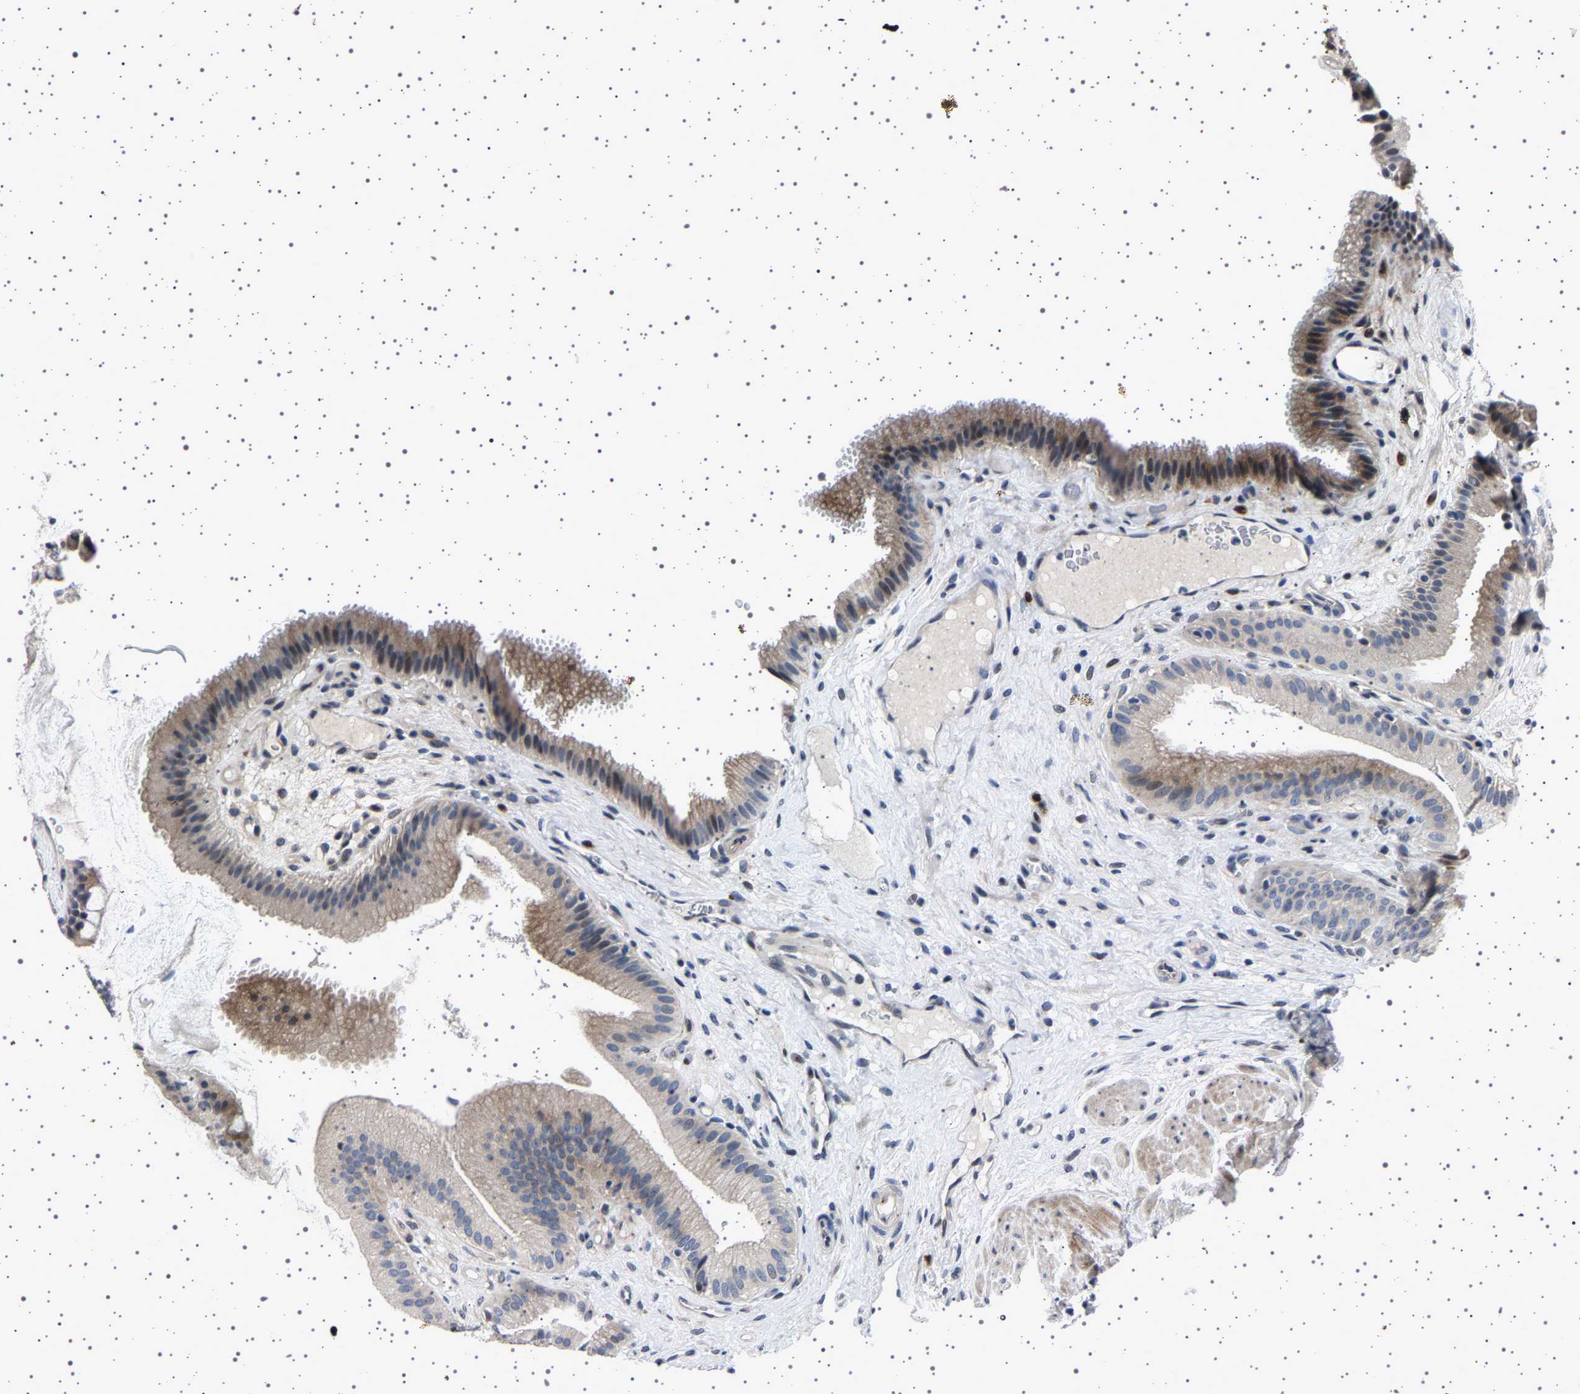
{"staining": {"intensity": "moderate", "quantity": ">75%", "location": "cytoplasmic/membranous"}, "tissue": "gallbladder", "cell_type": "Glandular cells", "image_type": "normal", "snomed": [{"axis": "morphology", "description": "Normal tissue, NOS"}, {"axis": "topography", "description": "Gallbladder"}], "caption": "Immunohistochemistry (IHC) image of normal human gallbladder stained for a protein (brown), which reveals medium levels of moderate cytoplasmic/membranous positivity in about >75% of glandular cells.", "gene": "PAK5", "patient": {"sex": "male", "age": 49}}